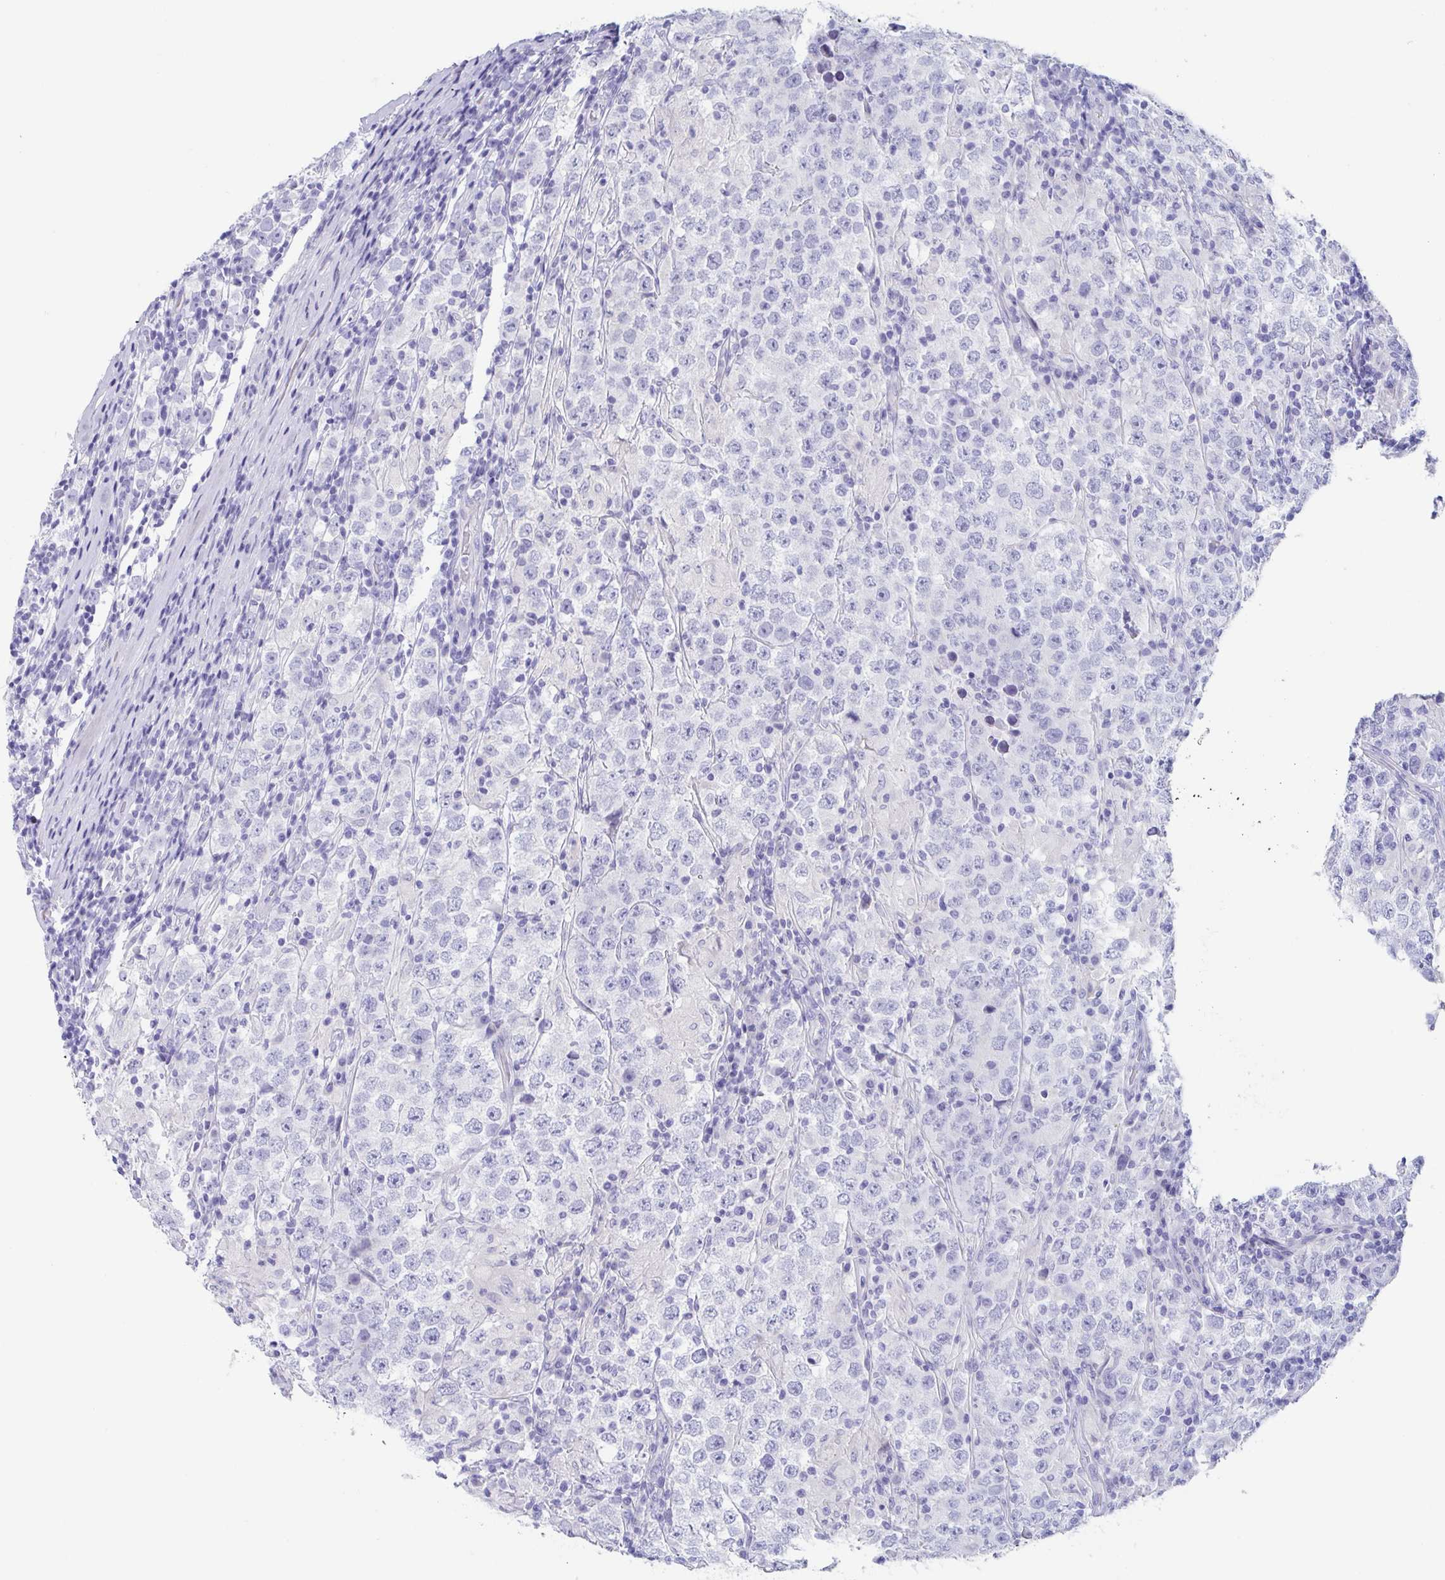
{"staining": {"intensity": "negative", "quantity": "none", "location": "none"}, "tissue": "testis cancer", "cell_type": "Tumor cells", "image_type": "cancer", "snomed": [{"axis": "morphology", "description": "Normal tissue, NOS"}, {"axis": "morphology", "description": "Urothelial carcinoma, High grade"}, {"axis": "morphology", "description": "Seminoma, NOS"}, {"axis": "morphology", "description": "Carcinoma, Embryonal, NOS"}, {"axis": "topography", "description": "Urinary bladder"}, {"axis": "topography", "description": "Testis"}], "caption": "There is no significant expression in tumor cells of seminoma (testis).", "gene": "ZPBP", "patient": {"sex": "male", "age": 41}}